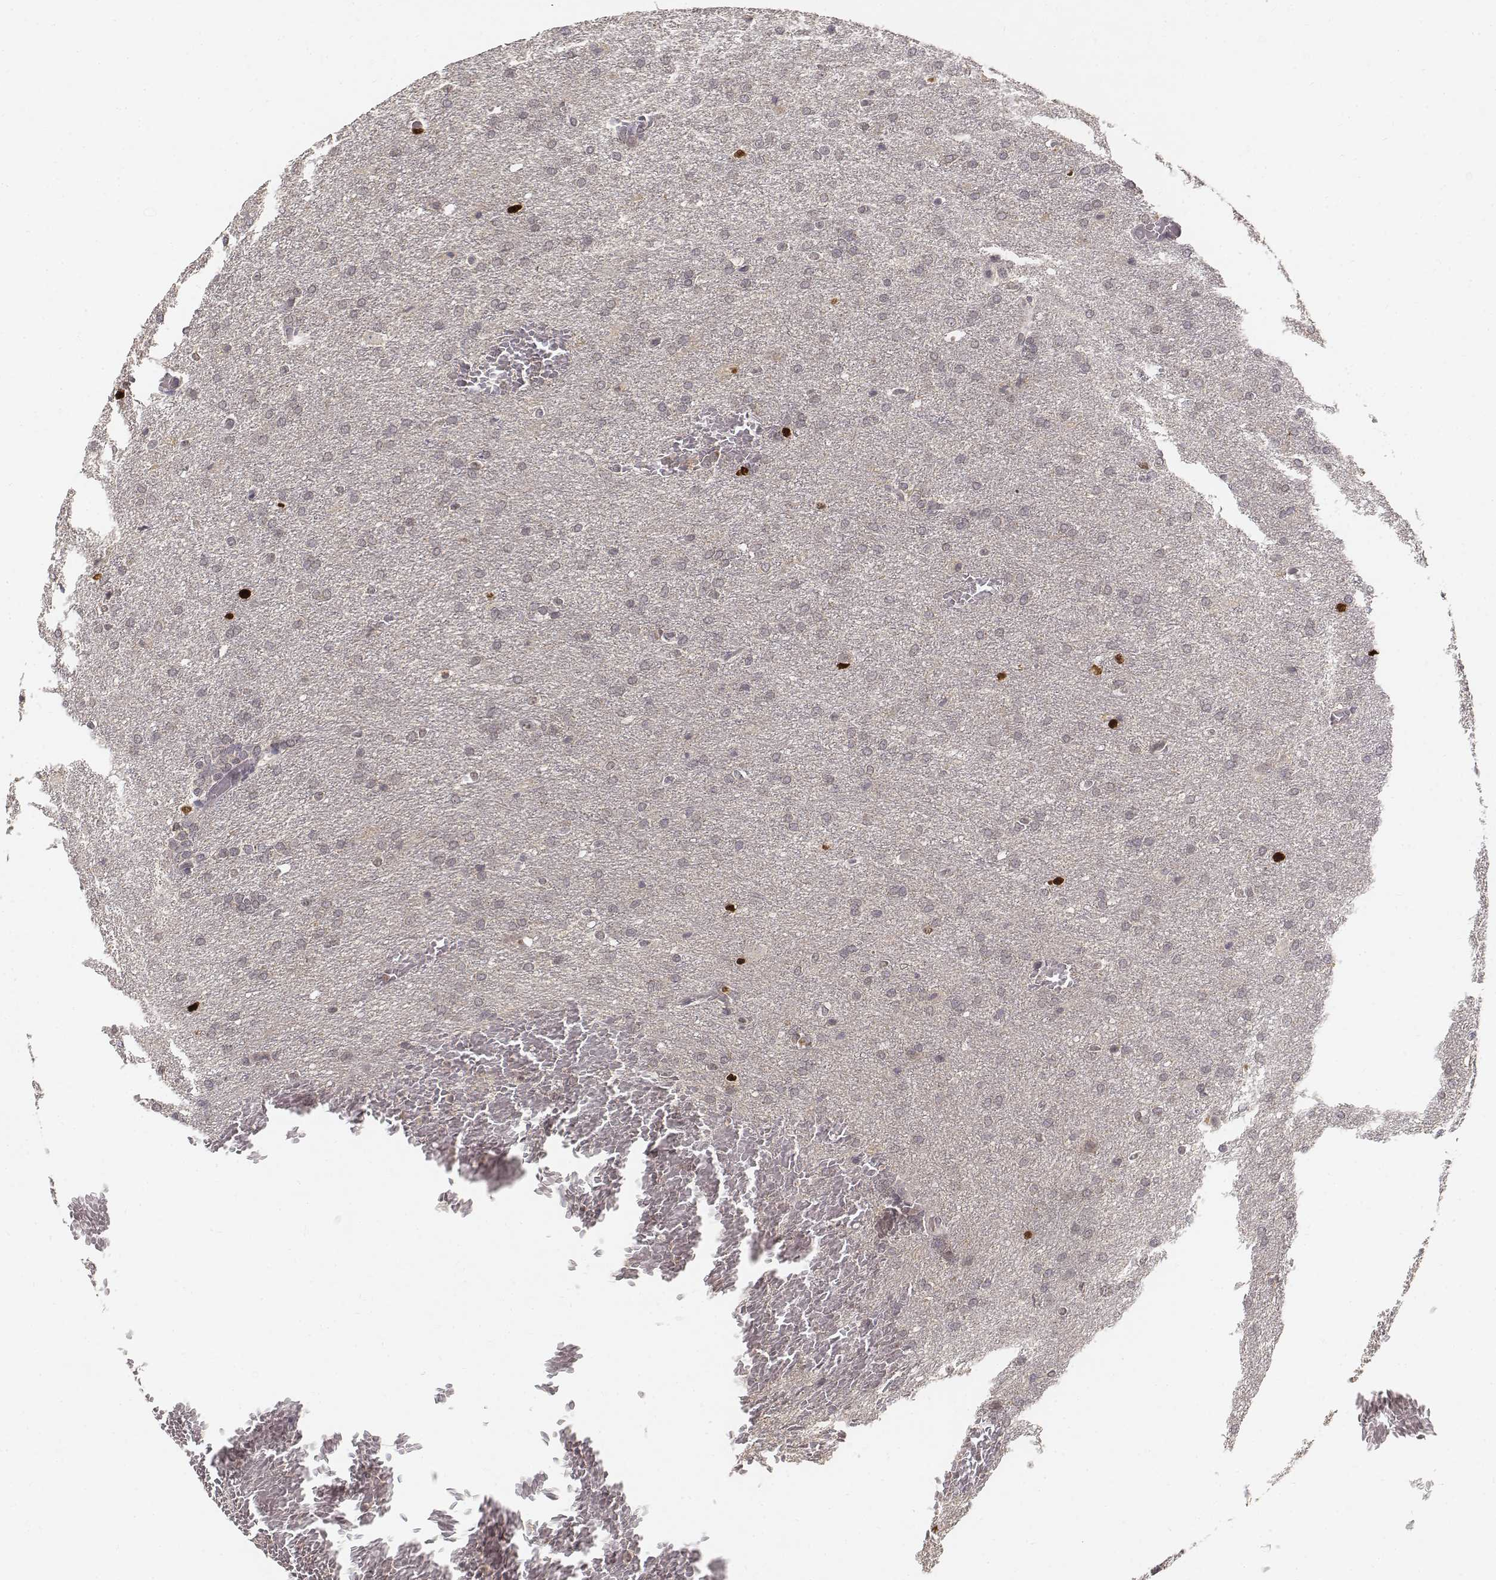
{"staining": {"intensity": "strong", "quantity": "<25%", "location": "nuclear"}, "tissue": "glioma", "cell_type": "Tumor cells", "image_type": "cancer", "snomed": [{"axis": "morphology", "description": "Glioma, malignant, High grade"}, {"axis": "topography", "description": "Brain"}], "caption": "Tumor cells reveal medium levels of strong nuclear expression in approximately <25% of cells in glioma. (DAB = brown stain, brightfield microscopy at high magnification).", "gene": "FANCD2", "patient": {"sex": "male", "age": 68}}